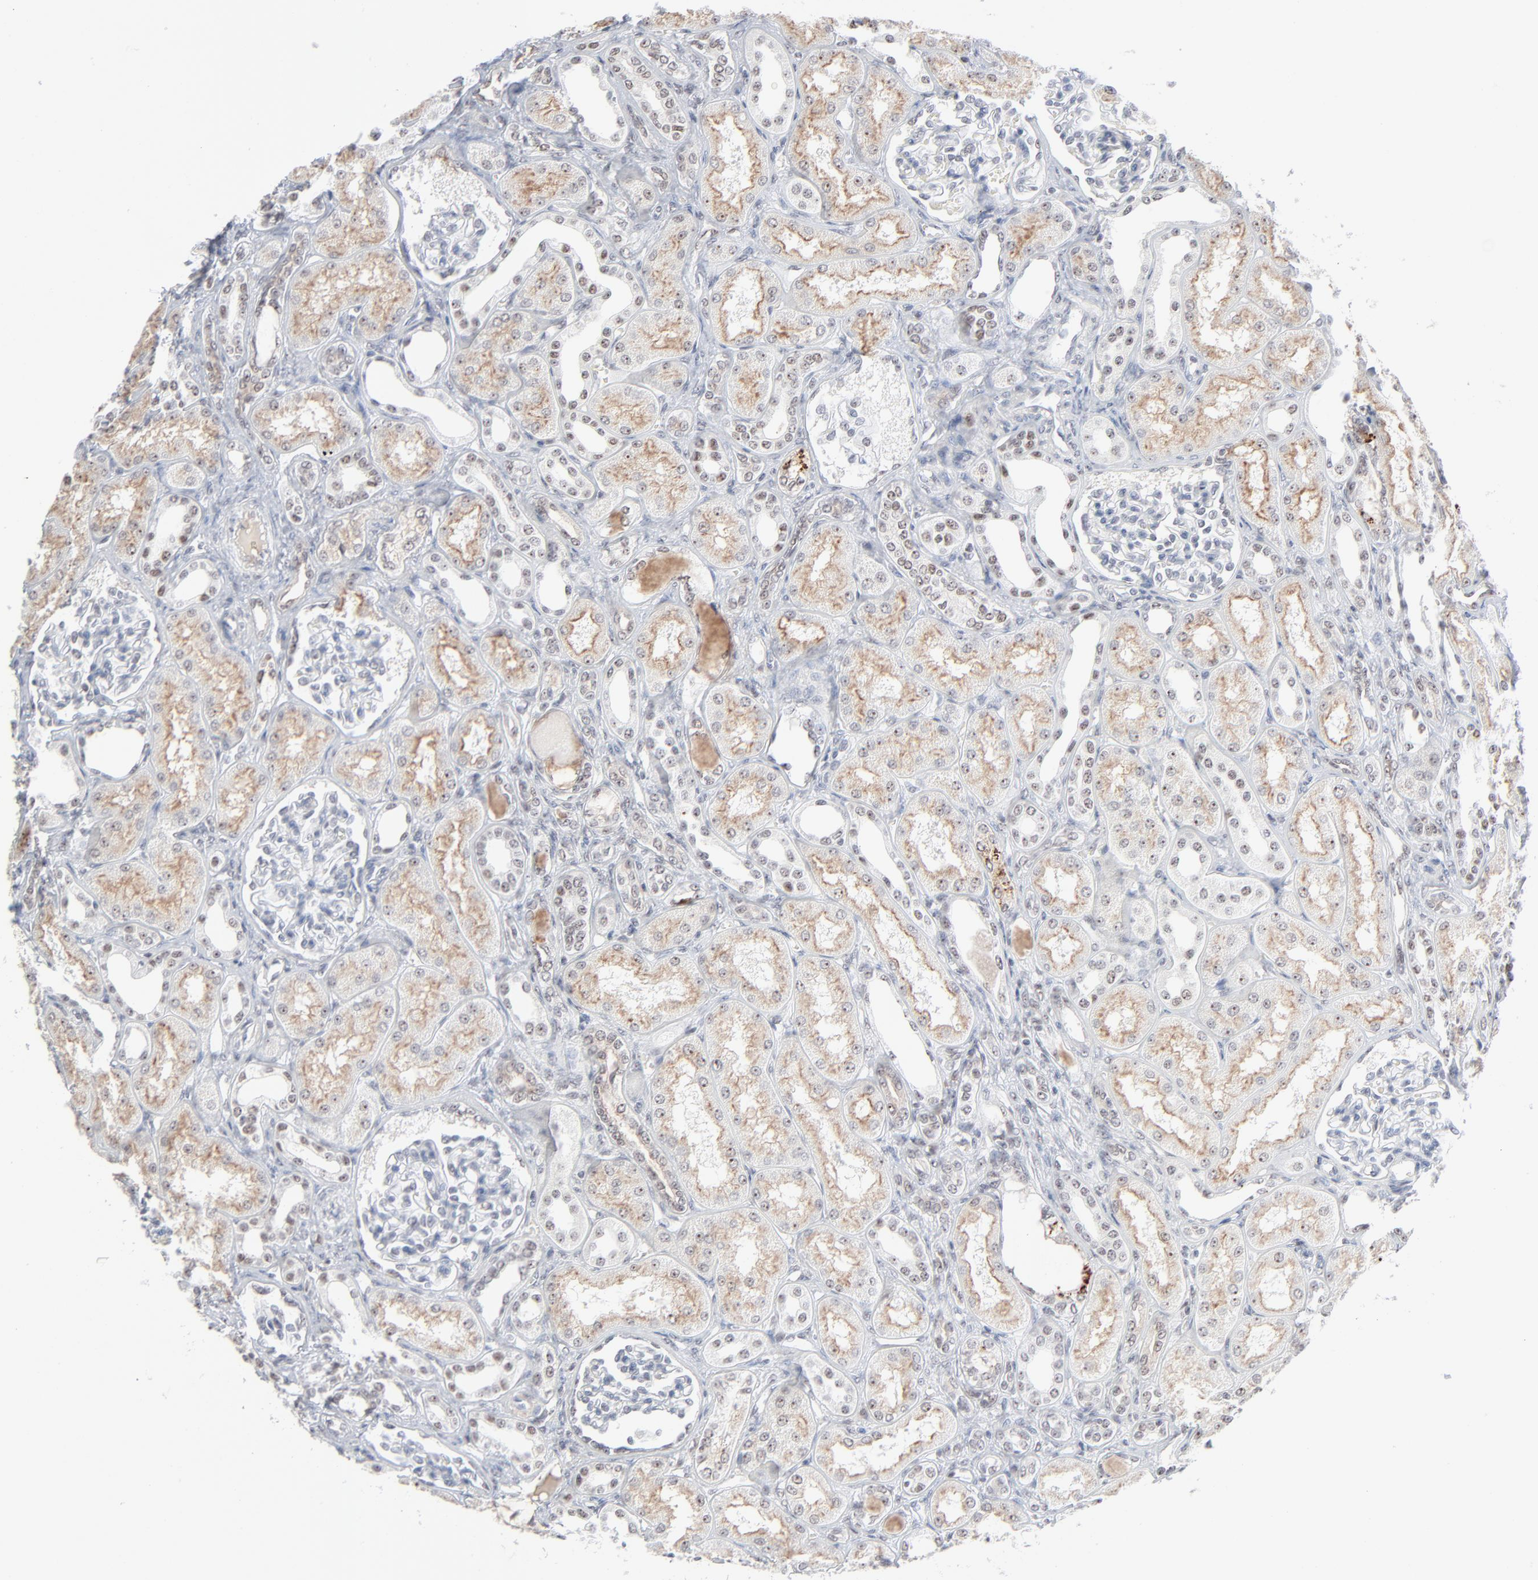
{"staining": {"intensity": "negative", "quantity": "none", "location": "none"}, "tissue": "kidney", "cell_type": "Cells in glomeruli", "image_type": "normal", "snomed": [{"axis": "morphology", "description": "Normal tissue, NOS"}, {"axis": "topography", "description": "Kidney"}], "caption": "This histopathology image is of unremarkable kidney stained with IHC to label a protein in brown with the nuclei are counter-stained blue. There is no positivity in cells in glomeruli. Nuclei are stained in blue.", "gene": "MPHOSPH6", "patient": {"sex": "male", "age": 7}}